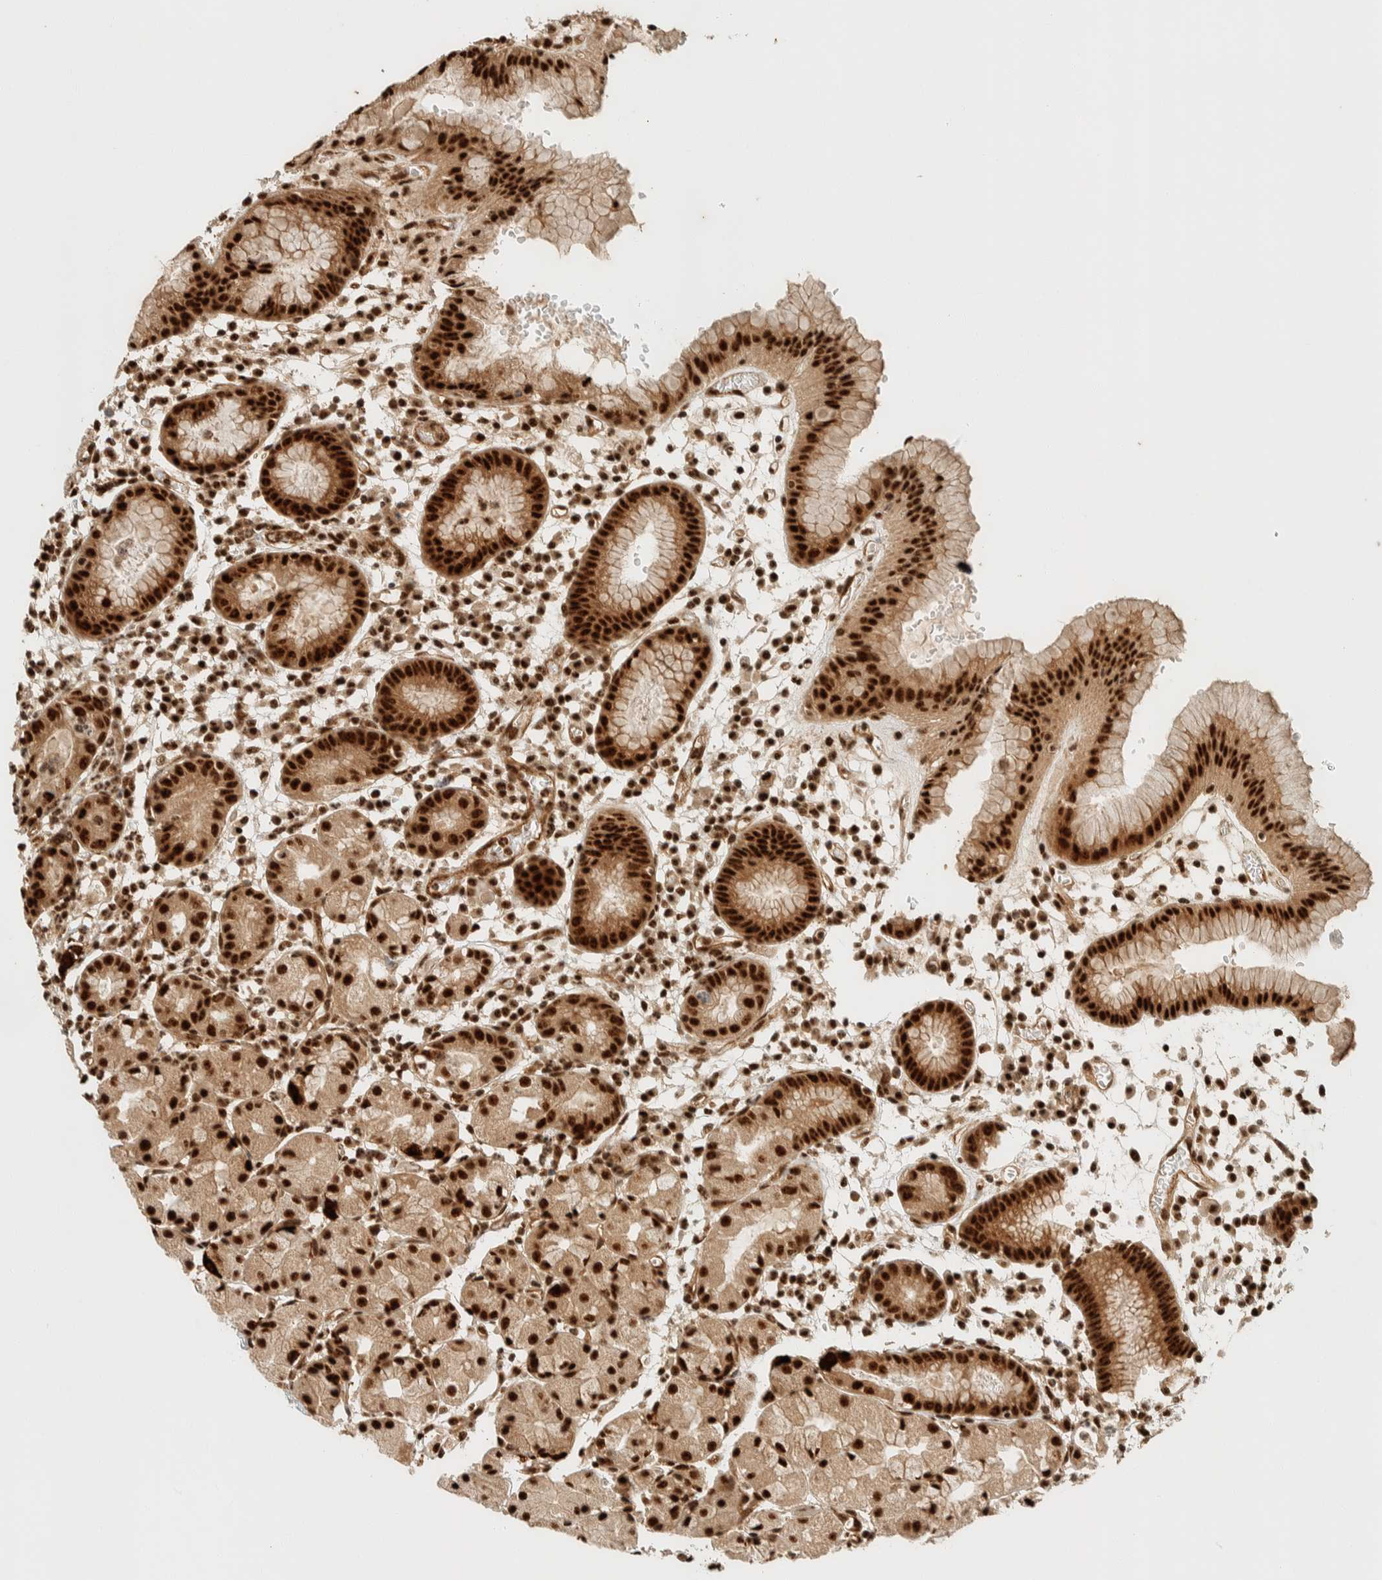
{"staining": {"intensity": "strong", "quantity": ">75%", "location": "nuclear"}, "tissue": "stomach", "cell_type": "Glandular cells", "image_type": "normal", "snomed": [{"axis": "morphology", "description": "Normal tissue, NOS"}, {"axis": "topography", "description": "Stomach"}, {"axis": "topography", "description": "Stomach, lower"}], "caption": "The micrograph exhibits staining of unremarkable stomach, revealing strong nuclear protein positivity (brown color) within glandular cells.", "gene": "SIK1", "patient": {"sex": "female", "age": 75}}